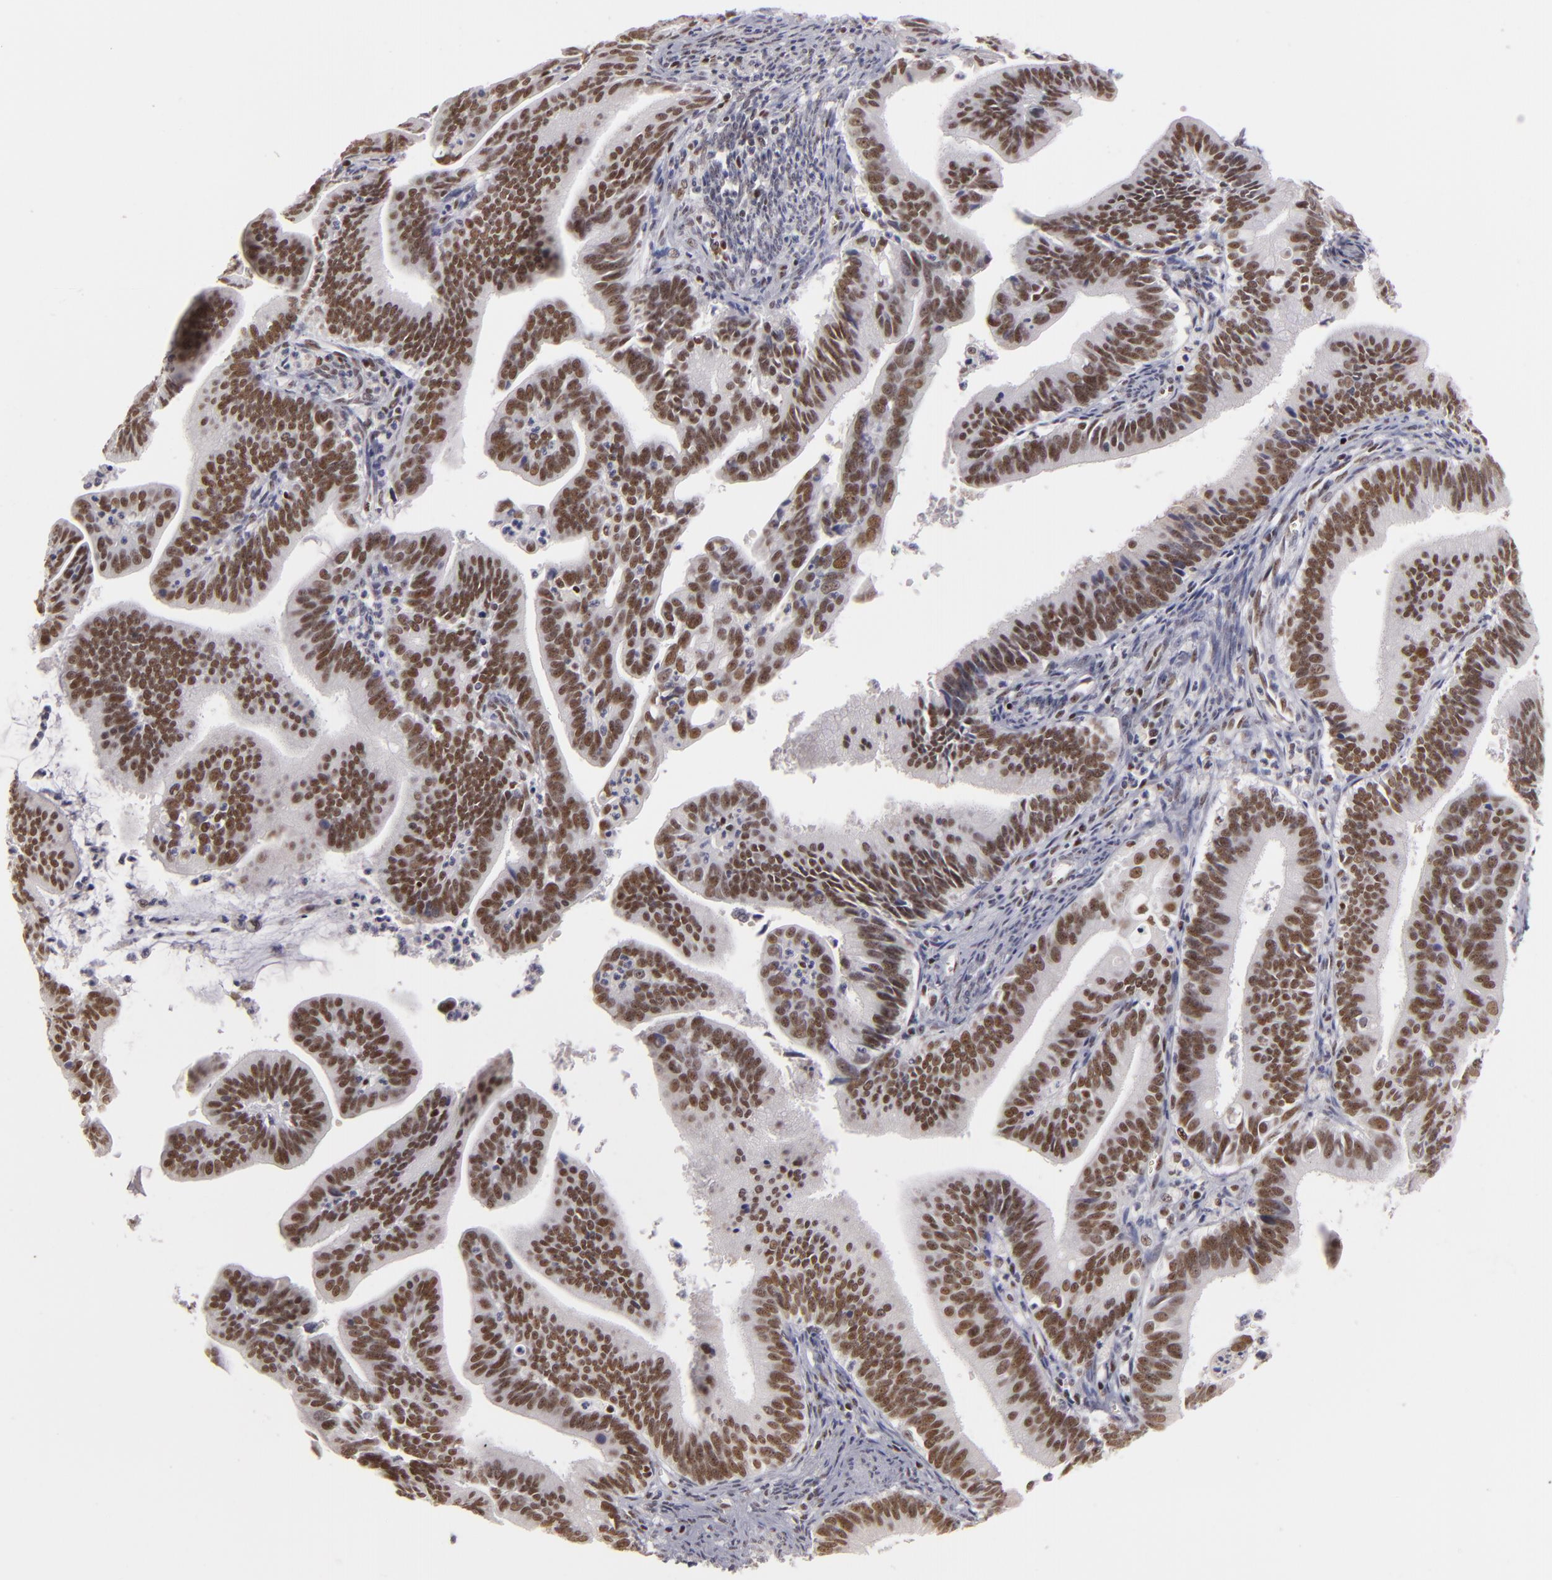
{"staining": {"intensity": "moderate", "quantity": ">75%", "location": "nuclear"}, "tissue": "cervical cancer", "cell_type": "Tumor cells", "image_type": "cancer", "snomed": [{"axis": "morphology", "description": "Adenocarcinoma, NOS"}, {"axis": "topography", "description": "Cervix"}], "caption": "Cervical cancer tissue reveals moderate nuclear positivity in about >75% of tumor cells, visualized by immunohistochemistry.", "gene": "DAXX", "patient": {"sex": "female", "age": 47}}